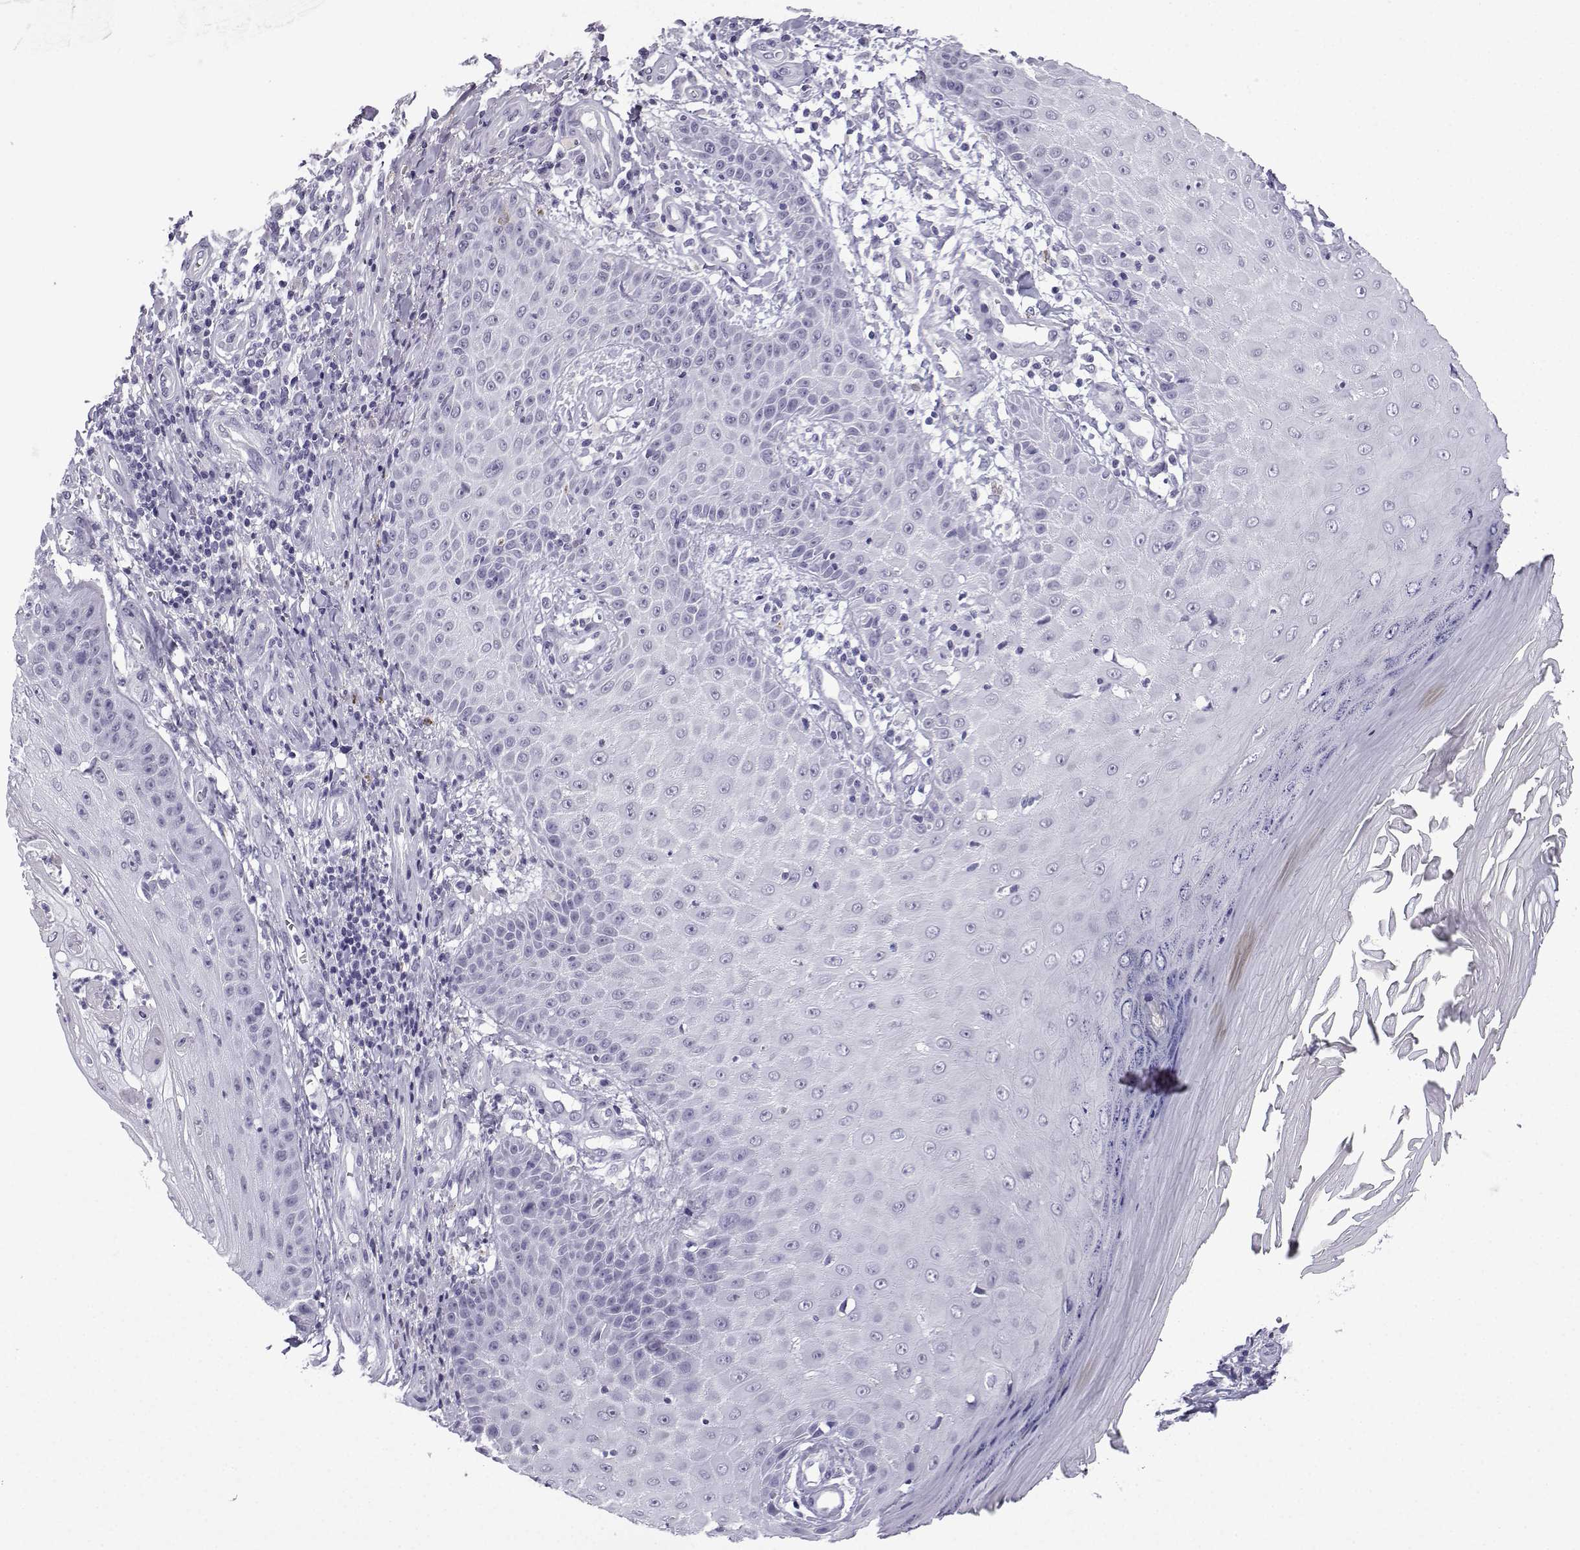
{"staining": {"intensity": "negative", "quantity": "none", "location": "none"}, "tissue": "skin cancer", "cell_type": "Tumor cells", "image_type": "cancer", "snomed": [{"axis": "morphology", "description": "Squamous cell carcinoma, NOS"}, {"axis": "topography", "description": "Skin"}], "caption": "Photomicrograph shows no protein positivity in tumor cells of skin cancer (squamous cell carcinoma) tissue. (Stains: DAB immunohistochemistry with hematoxylin counter stain, Microscopy: brightfield microscopy at high magnification).", "gene": "MRGBP", "patient": {"sex": "male", "age": 70}}